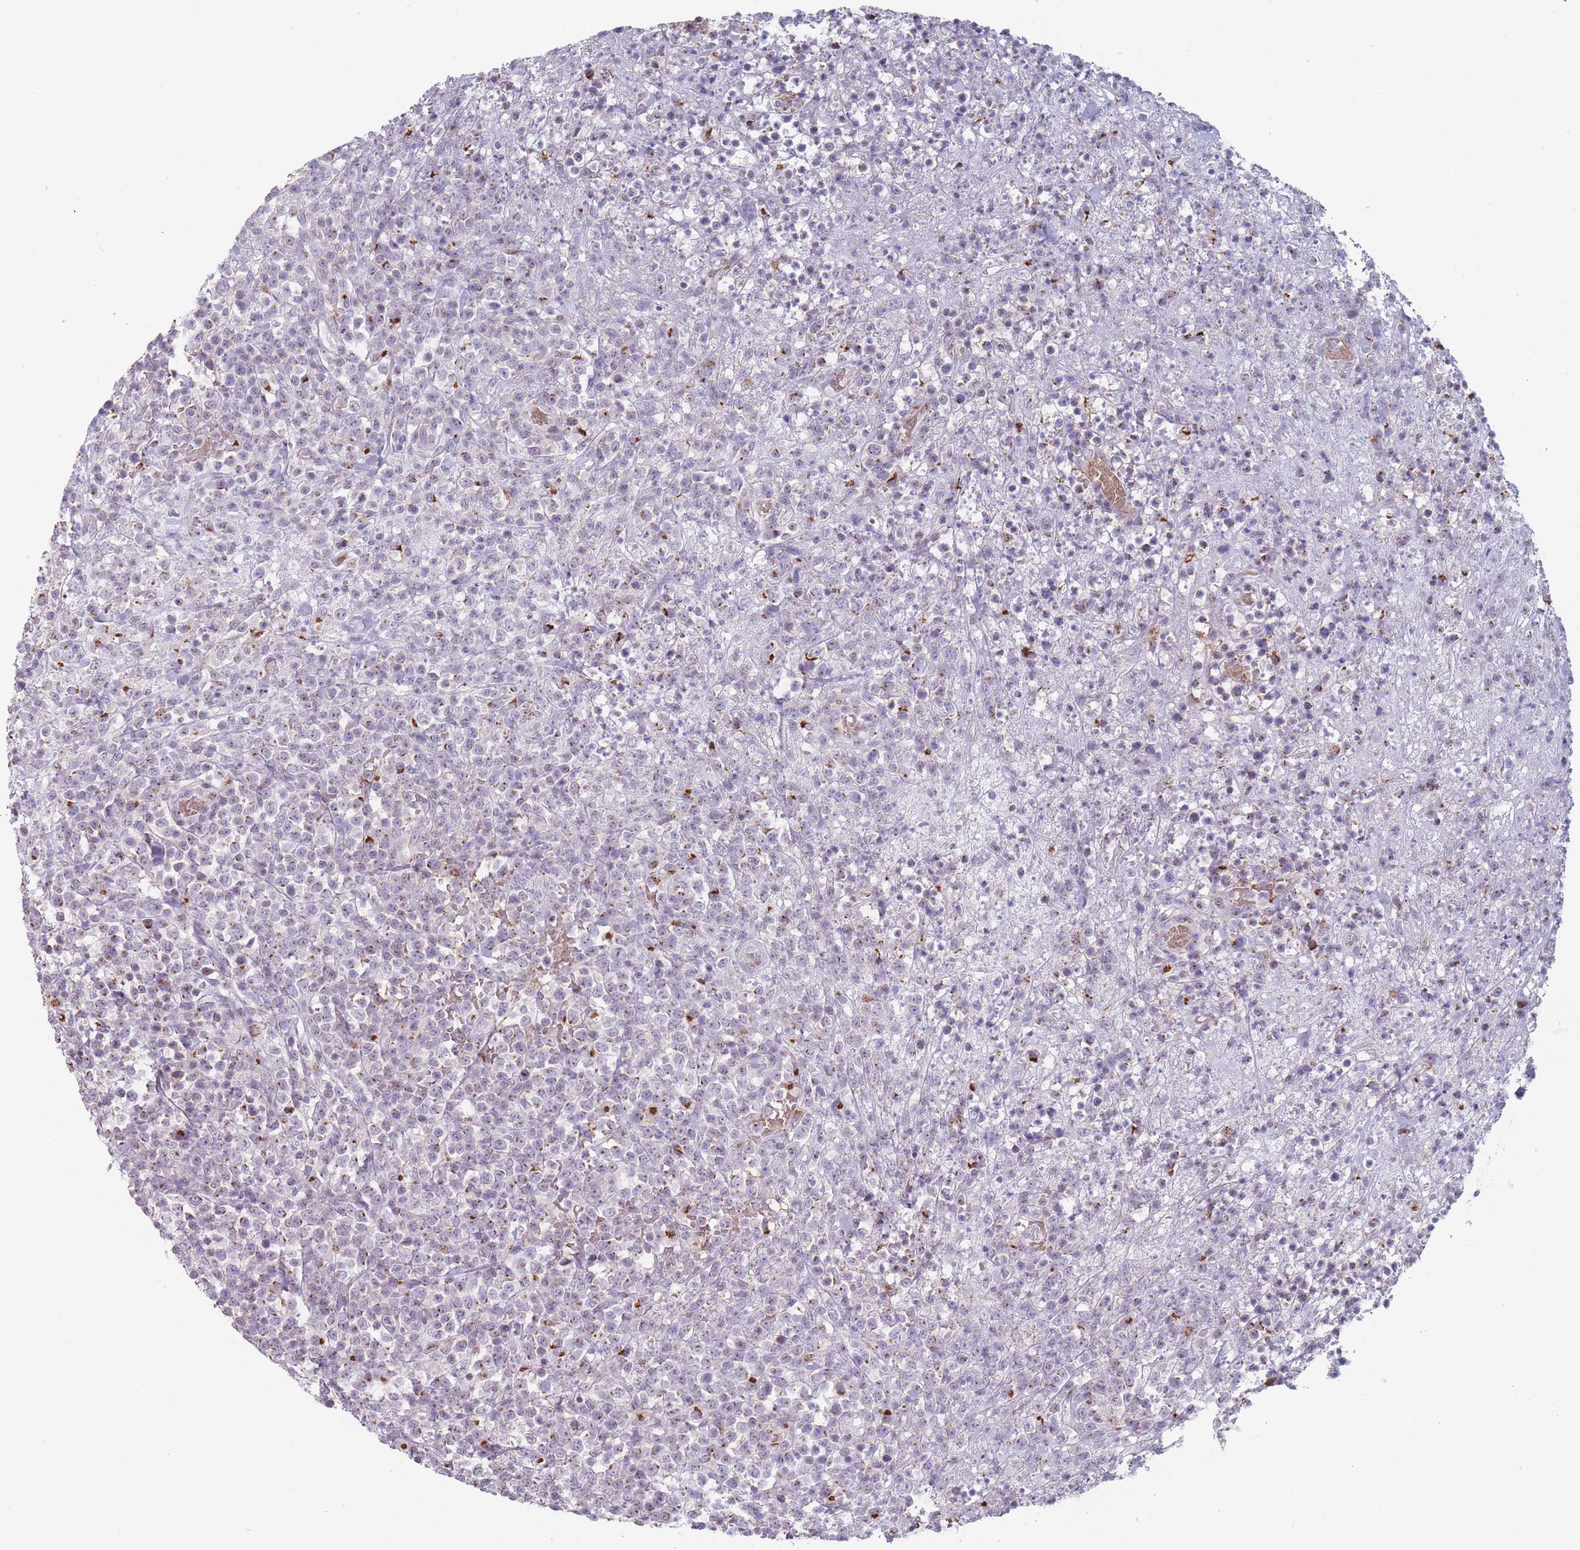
{"staining": {"intensity": "moderate", "quantity": "25%-75%", "location": "cytoplasmic/membranous"}, "tissue": "lymphoma", "cell_type": "Tumor cells", "image_type": "cancer", "snomed": [{"axis": "morphology", "description": "Malignant lymphoma, non-Hodgkin's type, High grade"}, {"axis": "topography", "description": "Colon"}], "caption": "This is an image of immunohistochemistry (IHC) staining of lymphoma, which shows moderate expression in the cytoplasmic/membranous of tumor cells.", "gene": "MAN1B1", "patient": {"sex": "female", "age": 53}}